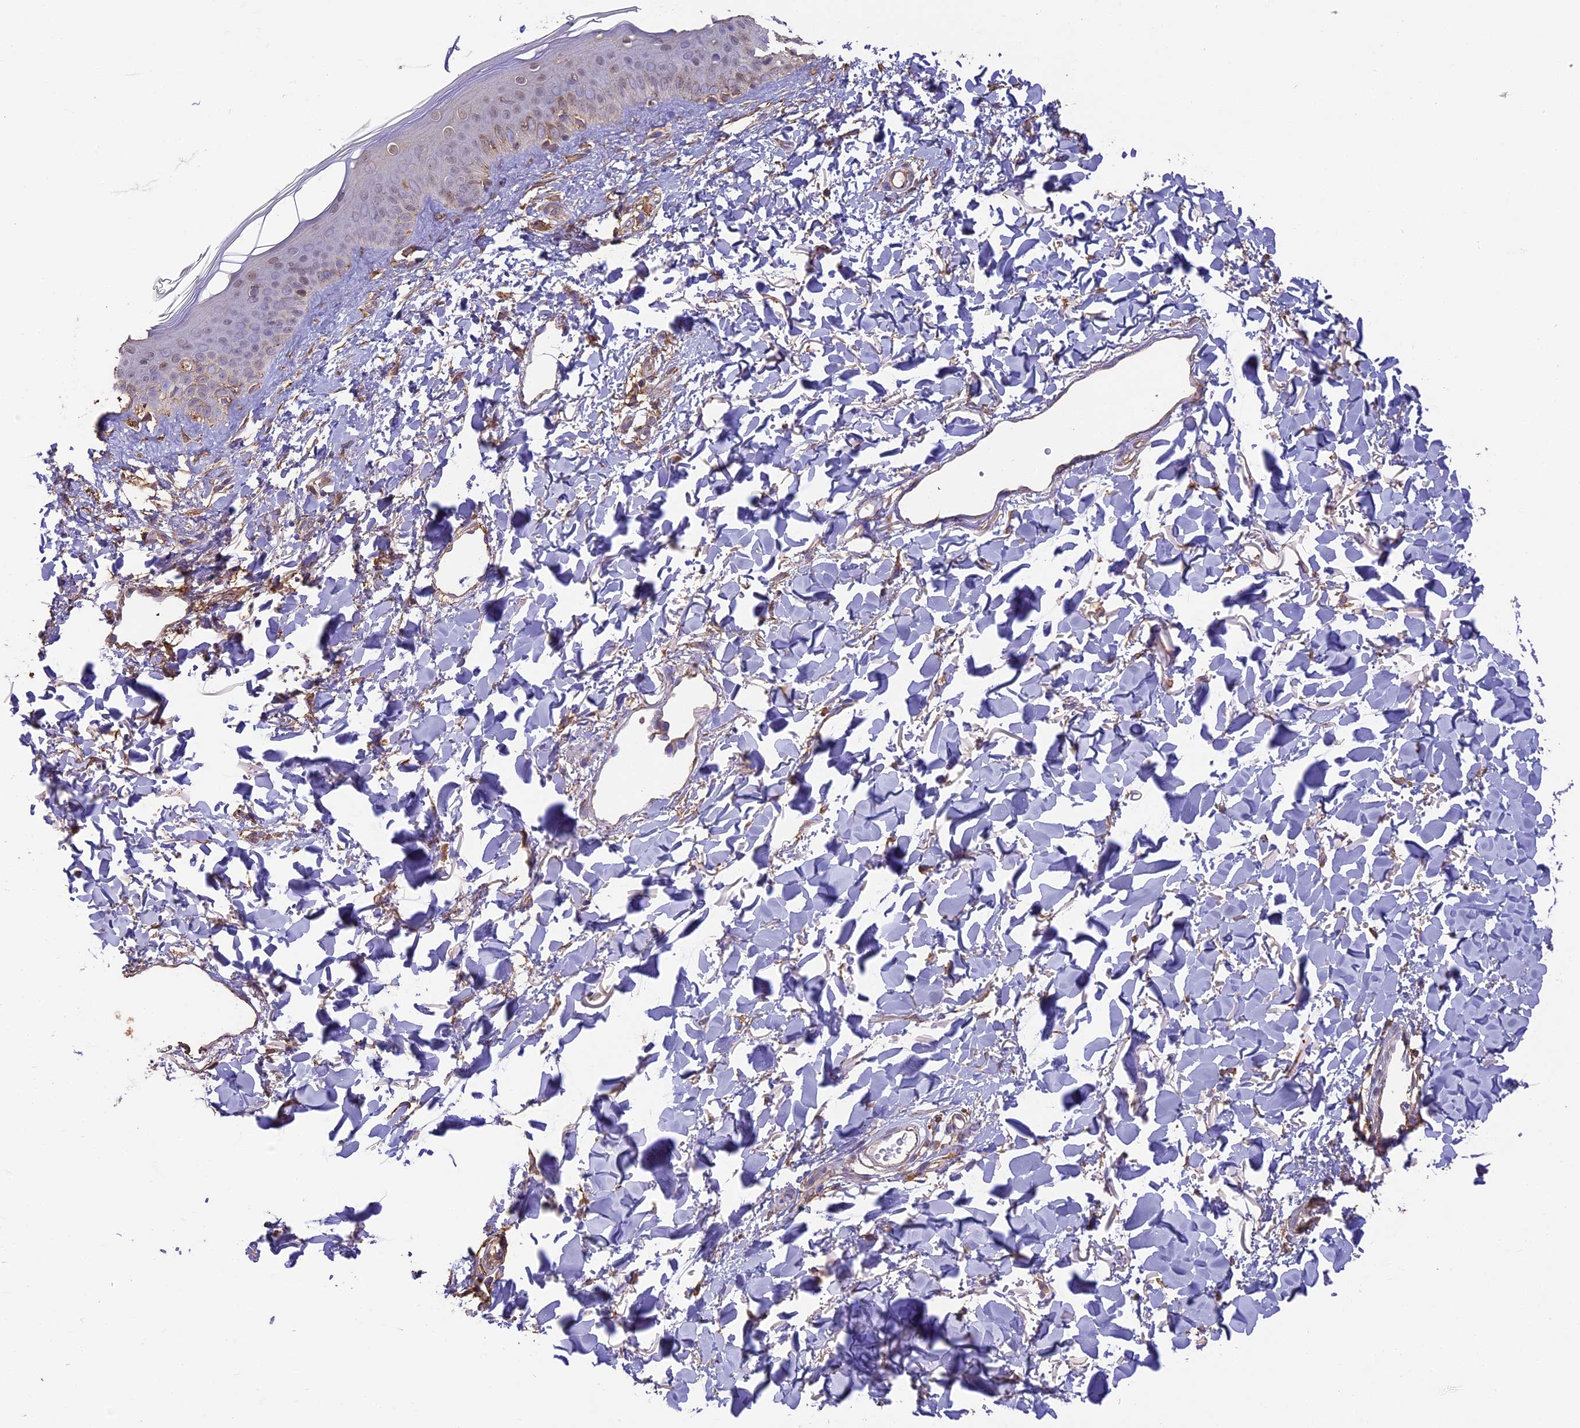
{"staining": {"intensity": "moderate", "quantity": ">75%", "location": "cytoplasmic/membranous"}, "tissue": "skin", "cell_type": "Fibroblasts", "image_type": "normal", "snomed": [{"axis": "morphology", "description": "Normal tissue, NOS"}, {"axis": "topography", "description": "Skin"}], "caption": "High-magnification brightfield microscopy of unremarkable skin stained with DAB (brown) and counterstained with hematoxylin (blue). fibroblasts exhibit moderate cytoplasmic/membranous staining is seen in about>75% of cells. (Stains: DAB in brown, nuclei in blue, Microscopy: brightfield microscopy at high magnification).", "gene": "ARHGAP19", "patient": {"sex": "female", "age": 58}}